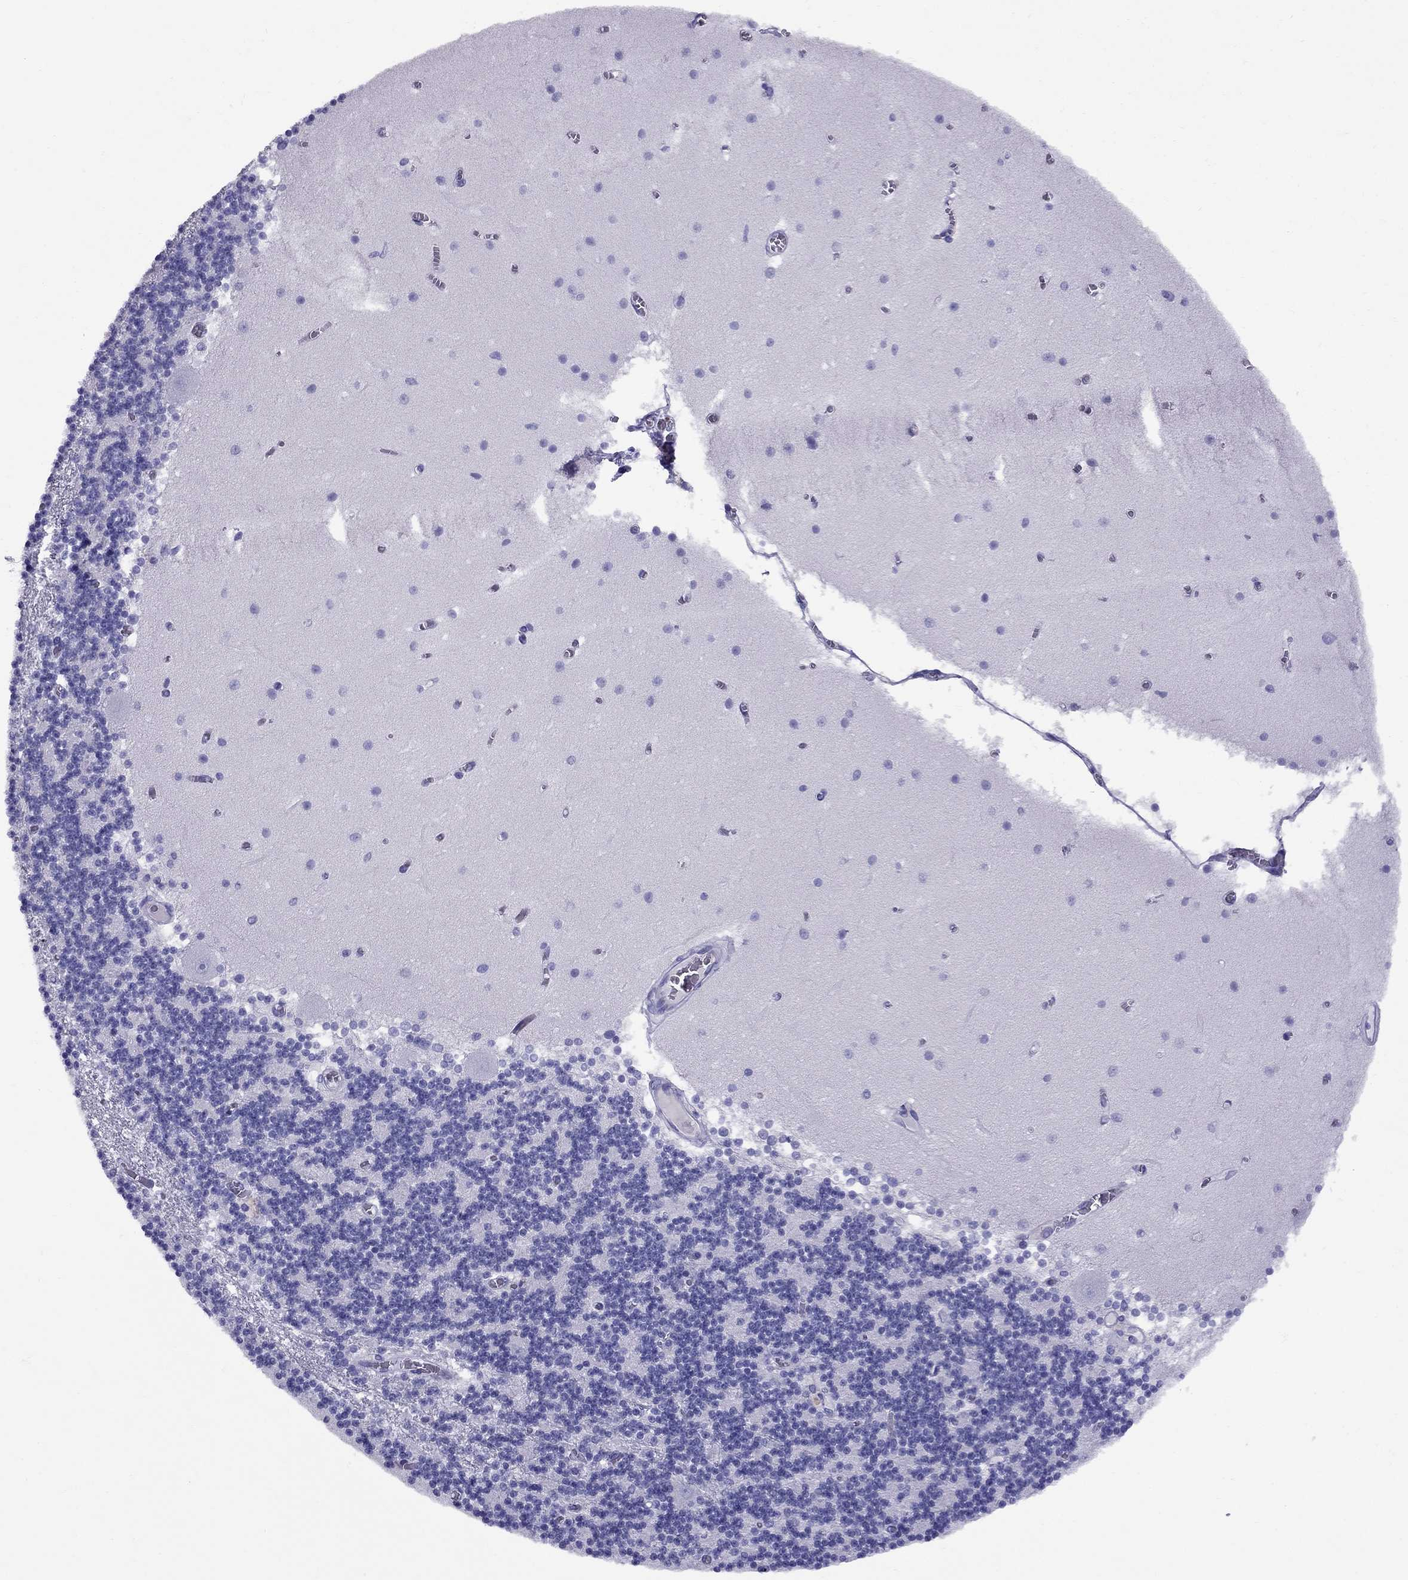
{"staining": {"intensity": "negative", "quantity": "none", "location": "none"}, "tissue": "cerebellum", "cell_type": "Cells in granular layer", "image_type": "normal", "snomed": [{"axis": "morphology", "description": "Normal tissue, NOS"}, {"axis": "topography", "description": "Cerebellum"}], "caption": "The image demonstrates no significant positivity in cells in granular layer of cerebellum. (DAB immunohistochemistry with hematoxylin counter stain).", "gene": "AVPR1B", "patient": {"sex": "female", "age": 28}}